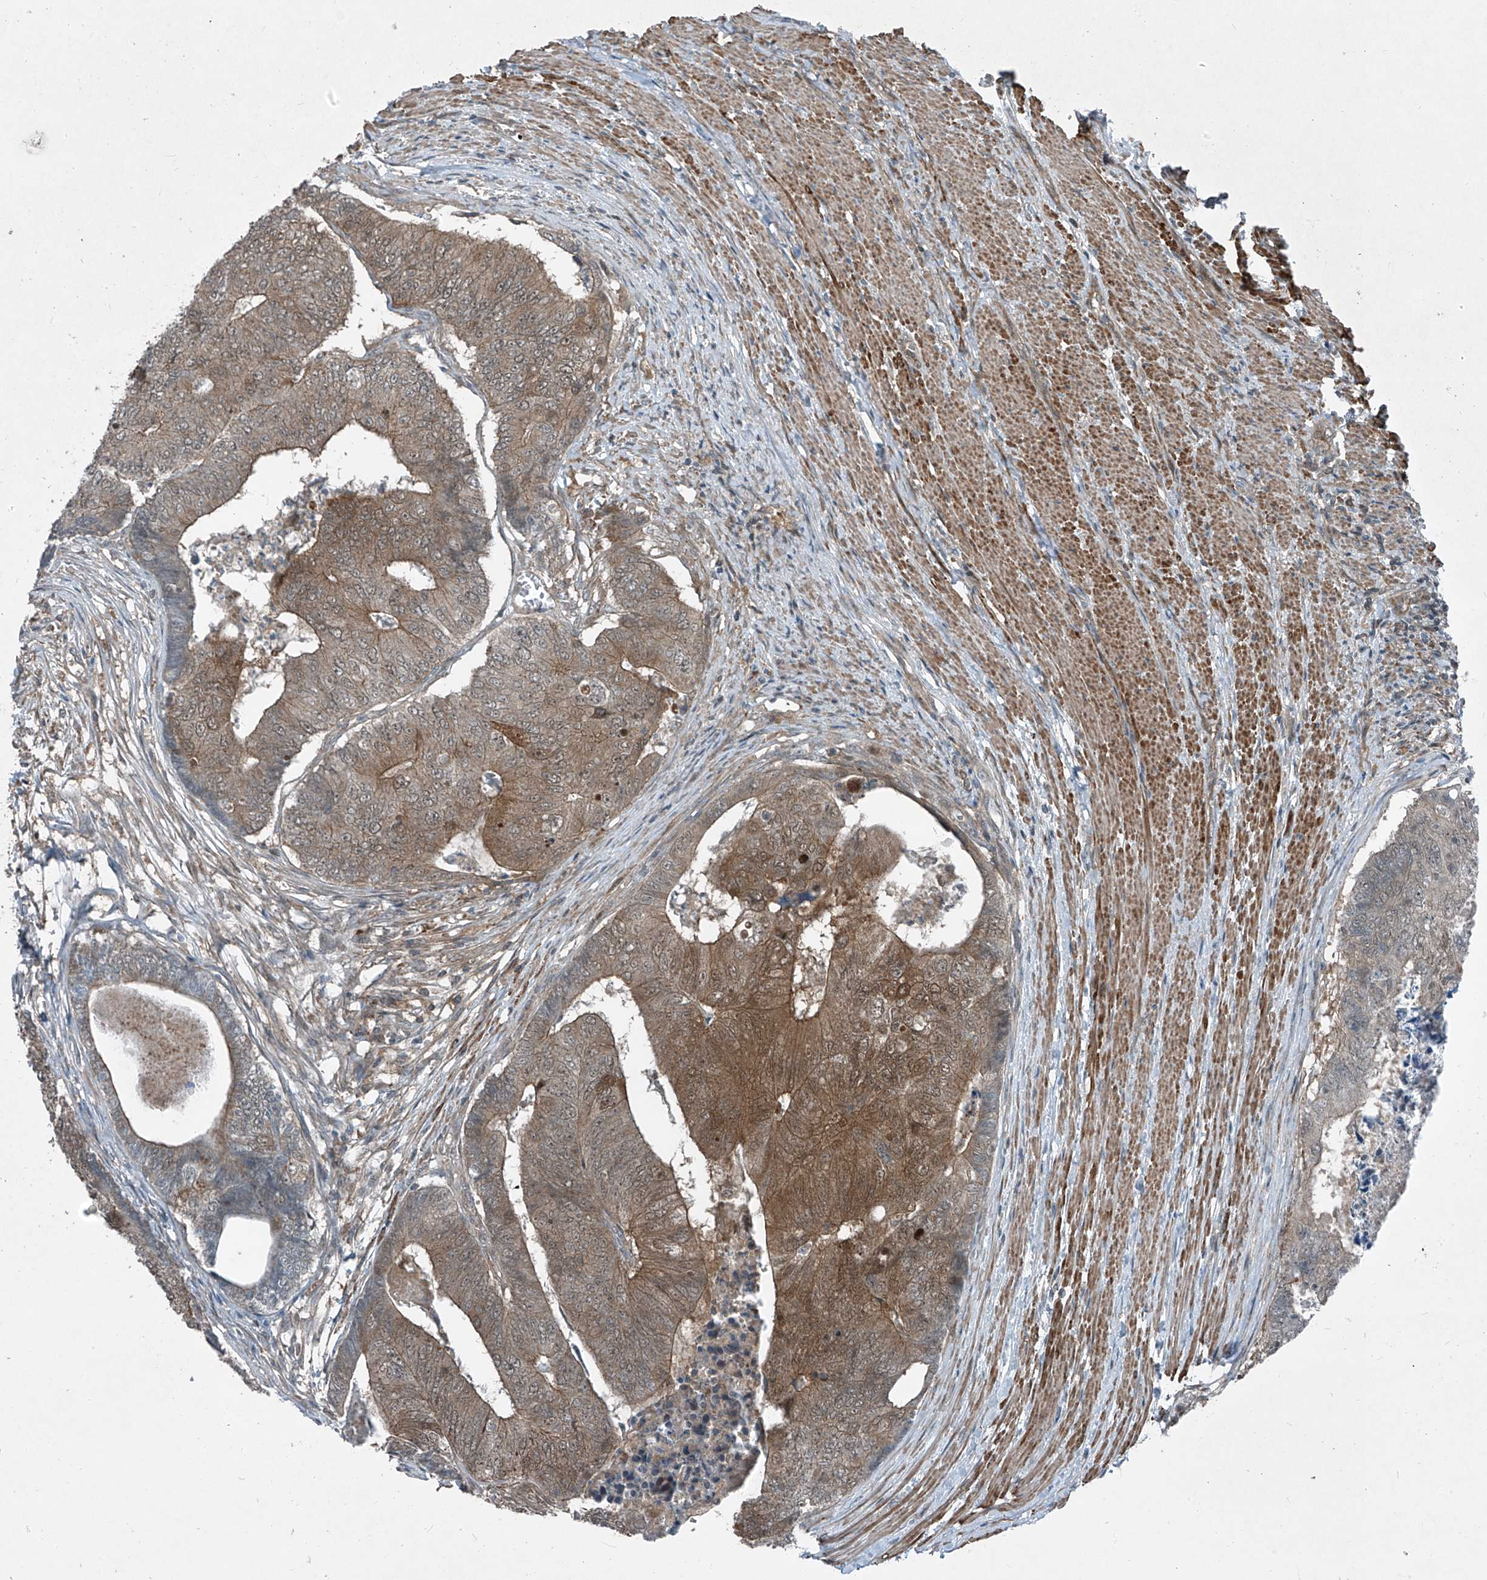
{"staining": {"intensity": "moderate", "quantity": ">75%", "location": "cytoplasmic/membranous"}, "tissue": "colorectal cancer", "cell_type": "Tumor cells", "image_type": "cancer", "snomed": [{"axis": "morphology", "description": "Adenocarcinoma, NOS"}, {"axis": "topography", "description": "Colon"}], "caption": "Adenocarcinoma (colorectal) stained for a protein reveals moderate cytoplasmic/membranous positivity in tumor cells. Using DAB (3,3'-diaminobenzidine) (brown) and hematoxylin (blue) stains, captured at high magnification using brightfield microscopy.", "gene": "PPCS", "patient": {"sex": "female", "age": 67}}